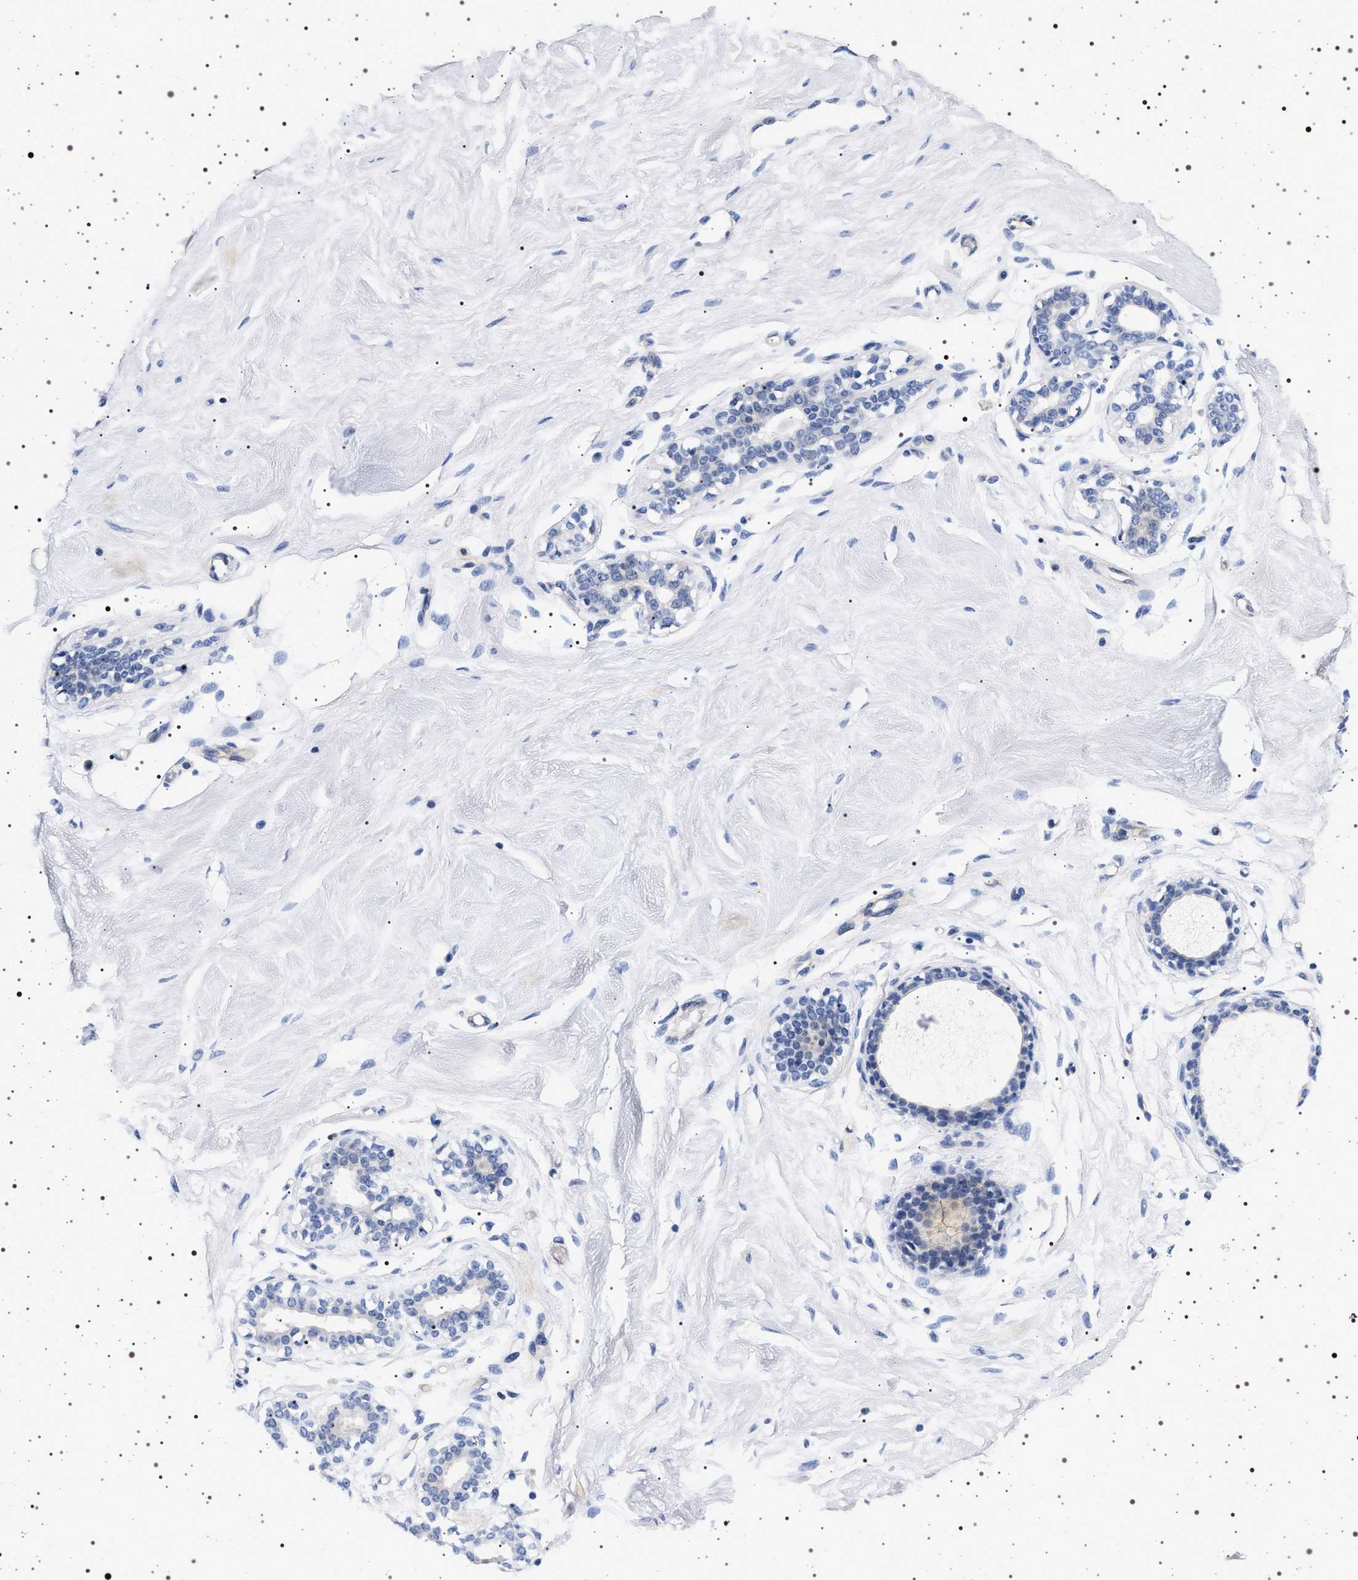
{"staining": {"intensity": "negative", "quantity": "none", "location": "none"}, "tissue": "breast", "cell_type": "Adipocytes", "image_type": "normal", "snomed": [{"axis": "morphology", "description": "Normal tissue, NOS"}, {"axis": "topography", "description": "Breast"}], "caption": "Adipocytes show no significant positivity in benign breast.", "gene": "HSD17B1", "patient": {"sex": "female", "age": 23}}